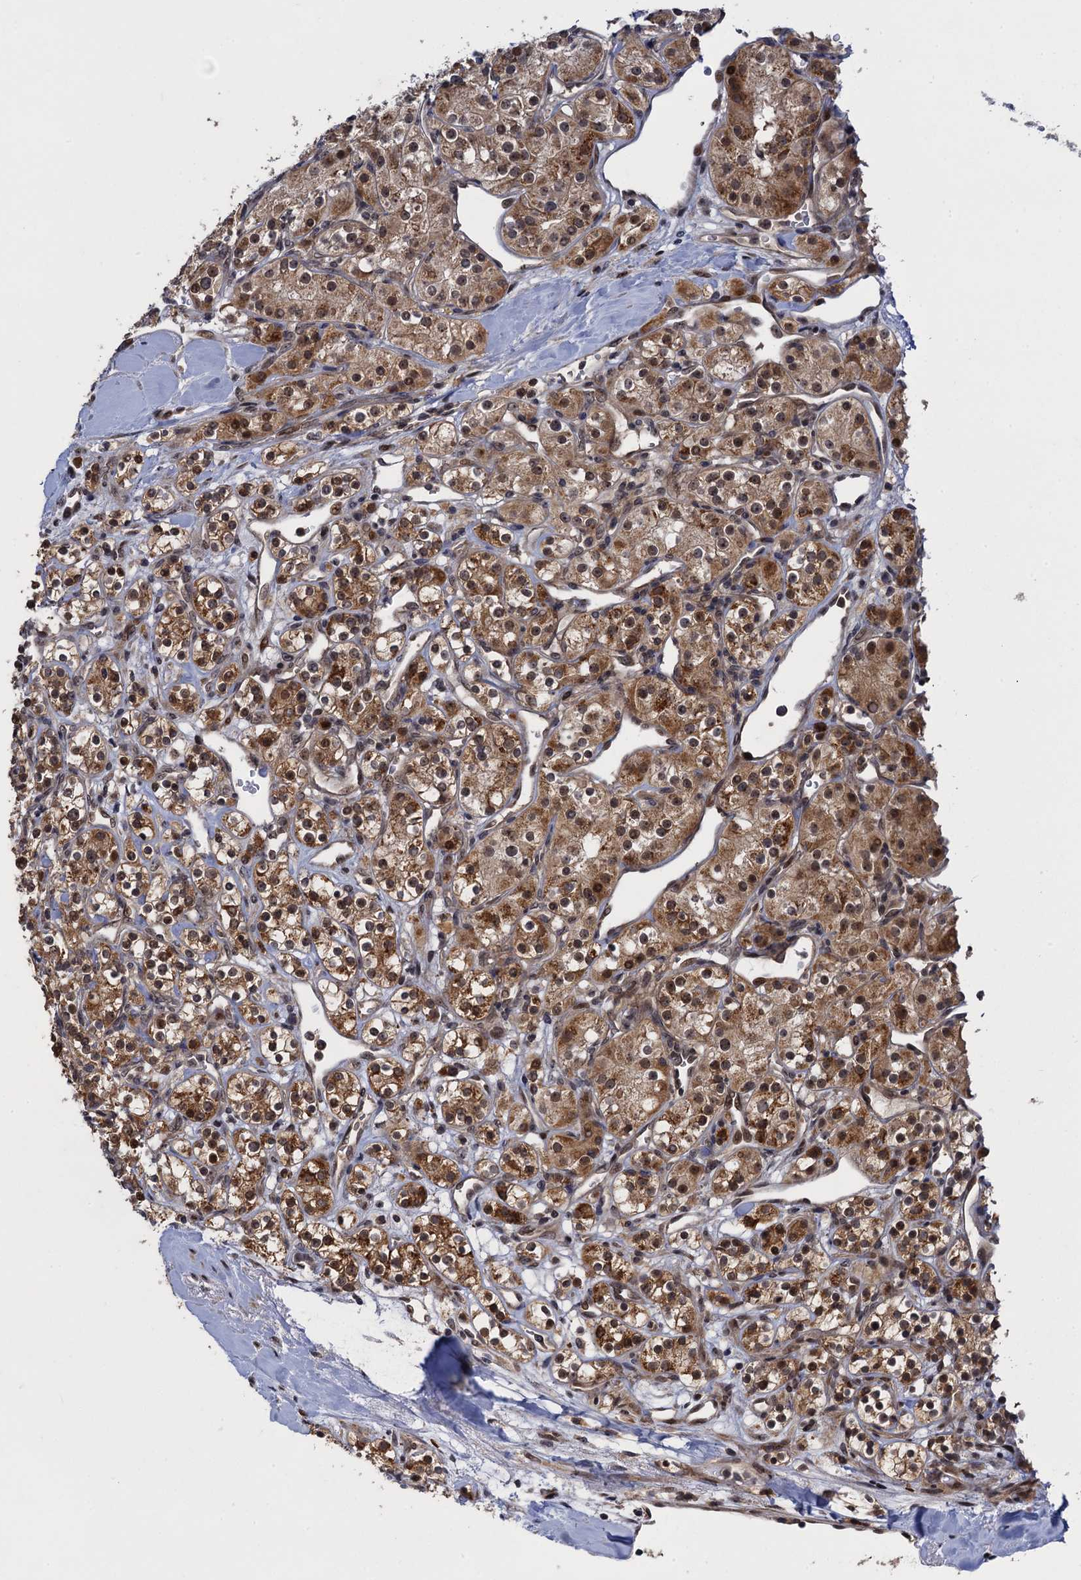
{"staining": {"intensity": "moderate", "quantity": ">75%", "location": "cytoplasmic/membranous,nuclear"}, "tissue": "renal cancer", "cell_type": "Tumor cells", "image_type": "cancer", "snomed": [{"axis": "morphology", "description": "Adenocarcinoma, NOS"}, {"axis": "topography", "description": "Kidney"}], "caption": "This is a histology image of immunohistochemistry staining of renal cancer, which shows moderate expression in the cytoplasmic/membranous and nuclear of tumor cells.", "gene": "ZAR1L", "patient": {"sex": "male", "age": 77}}